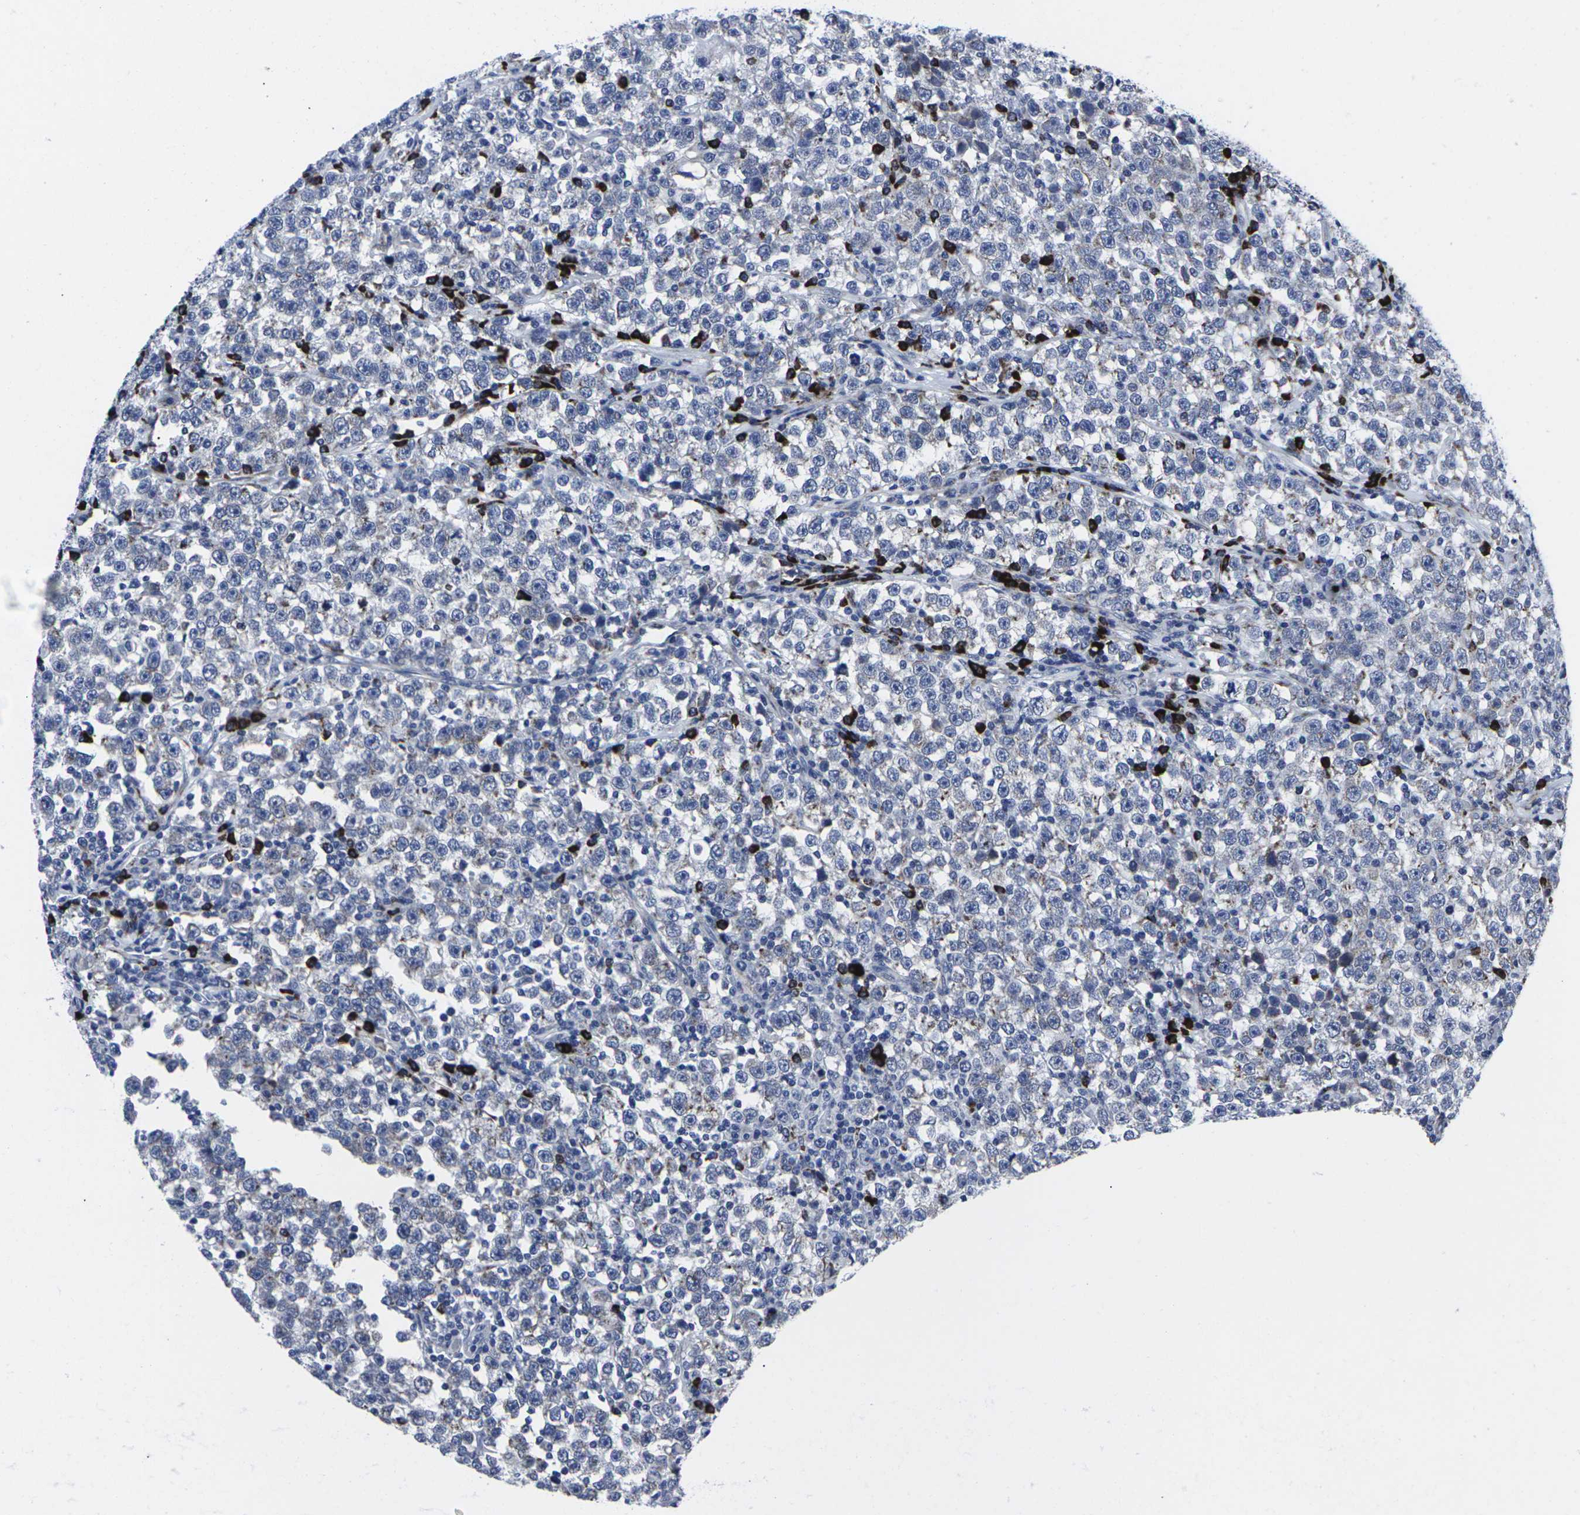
{"staining": {"intensity": "negative", "quantity": "none", "location": "none"}, "tissue": "testis cancer", "cell_type": "Tumor cells", "image_type": "cancer", "snomed": [{"axis": "morphology", "description": "Seminoma, NOS"}, {"axis": "topography", "description": "Testis"}], "caption": "An immunohistochemistry (IHC) photomicrograph of testis seminoma is shown. There is no staining in tumor cells of testis seminoma. (Stains: DAB IHC with hematoxylin counter stain, Microscopy: brightfield microscopy at high magnification).", "gene": "RPN1", "patient": {"sex": "male", "age": 43}}